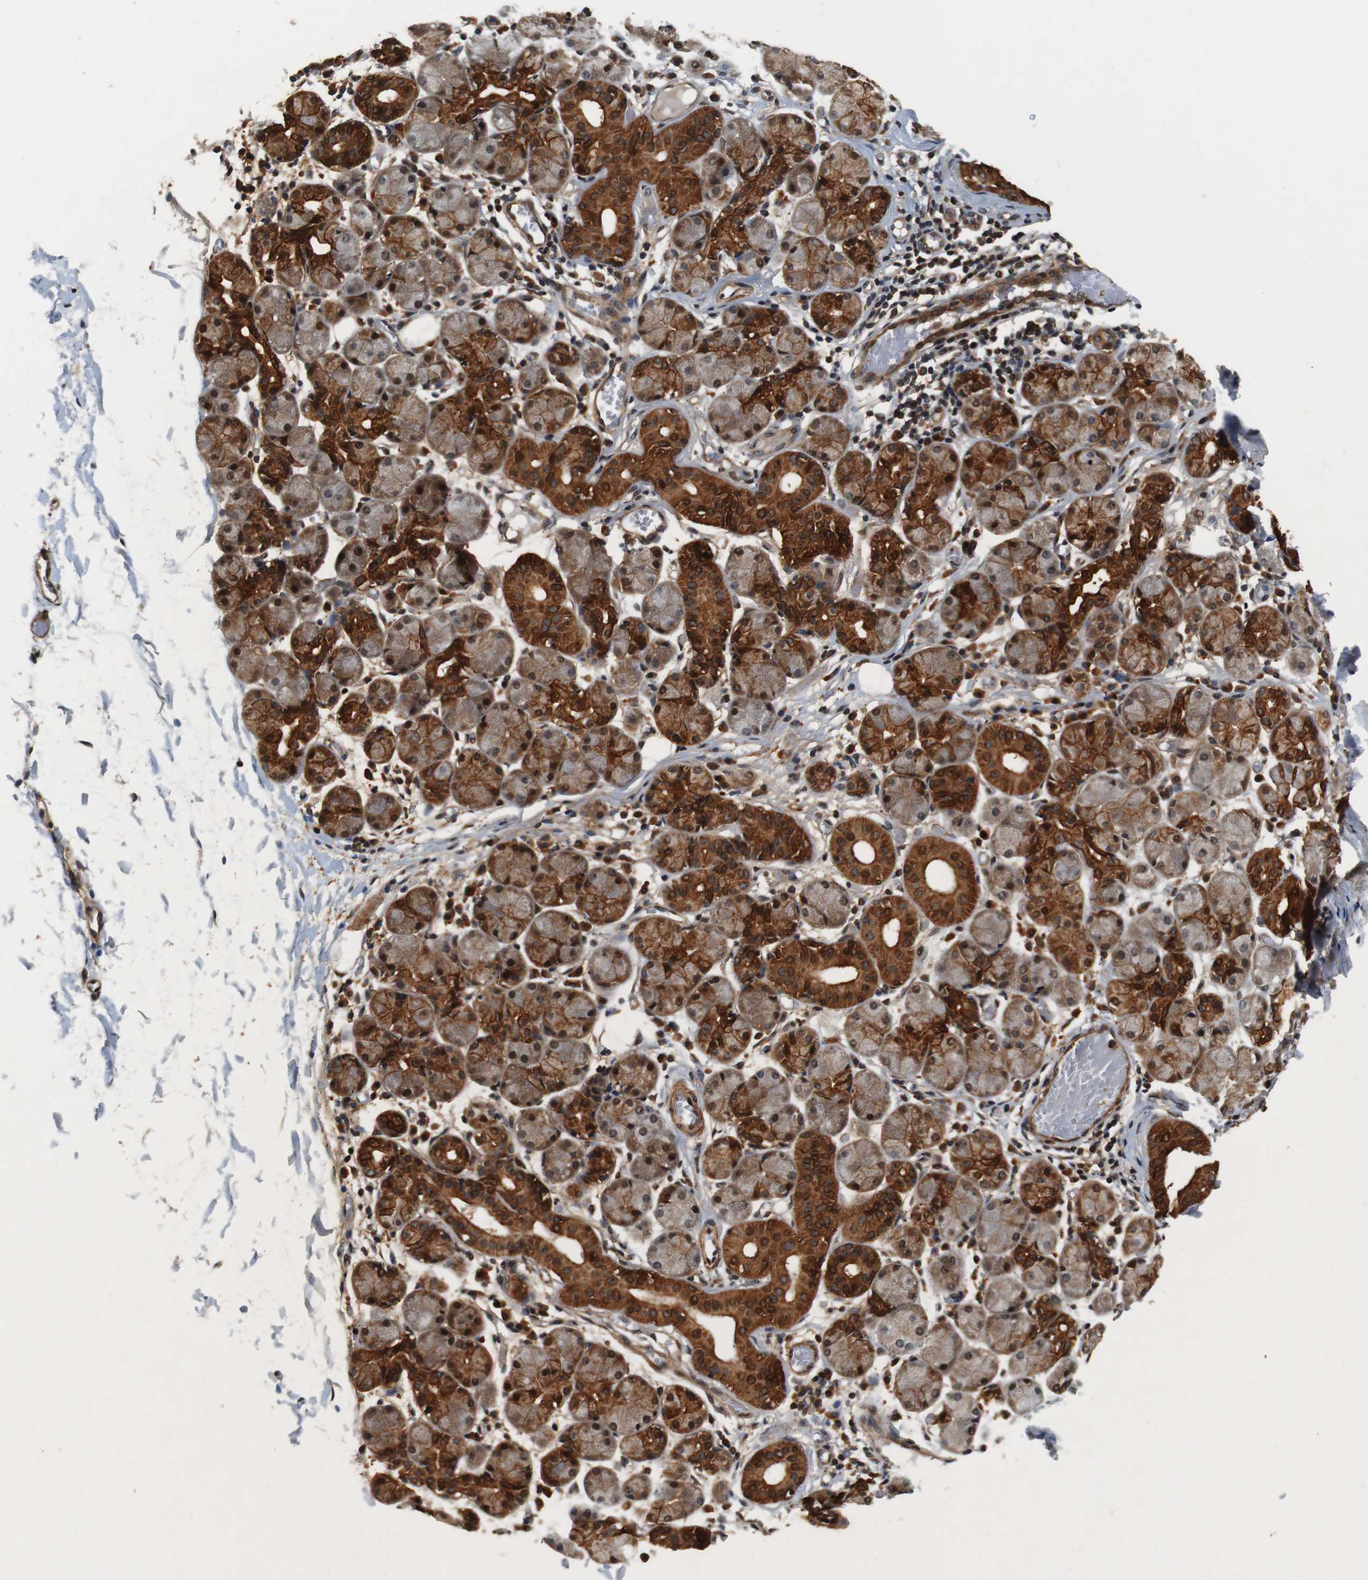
{"staining": {"intensity": "strong", "quantity": ">75%", "location": "cytoplasmic/membranous,nuclear"}, "tissue": "salivary gland", "cell_type": "Glandular cells", "image_type": "normal", "snomed": [{"axis": "morphology", "description": "Normal tissue, NOS"}, {"axis": "topography", "description": "Salivary gland"}], "caption": "High-magnification brightfield microscopy of normal salivary gland stained with DAB (3,3'-diaminobenzidine) (brown) and counterstained with hematoxylin (blue). glandular cells exhibit strong cytoplasmic/membranous,nuclear expression is seen in about>75% of cells.", "gene": "LRP4", "patient": {"sex": "female", "age": 24}}